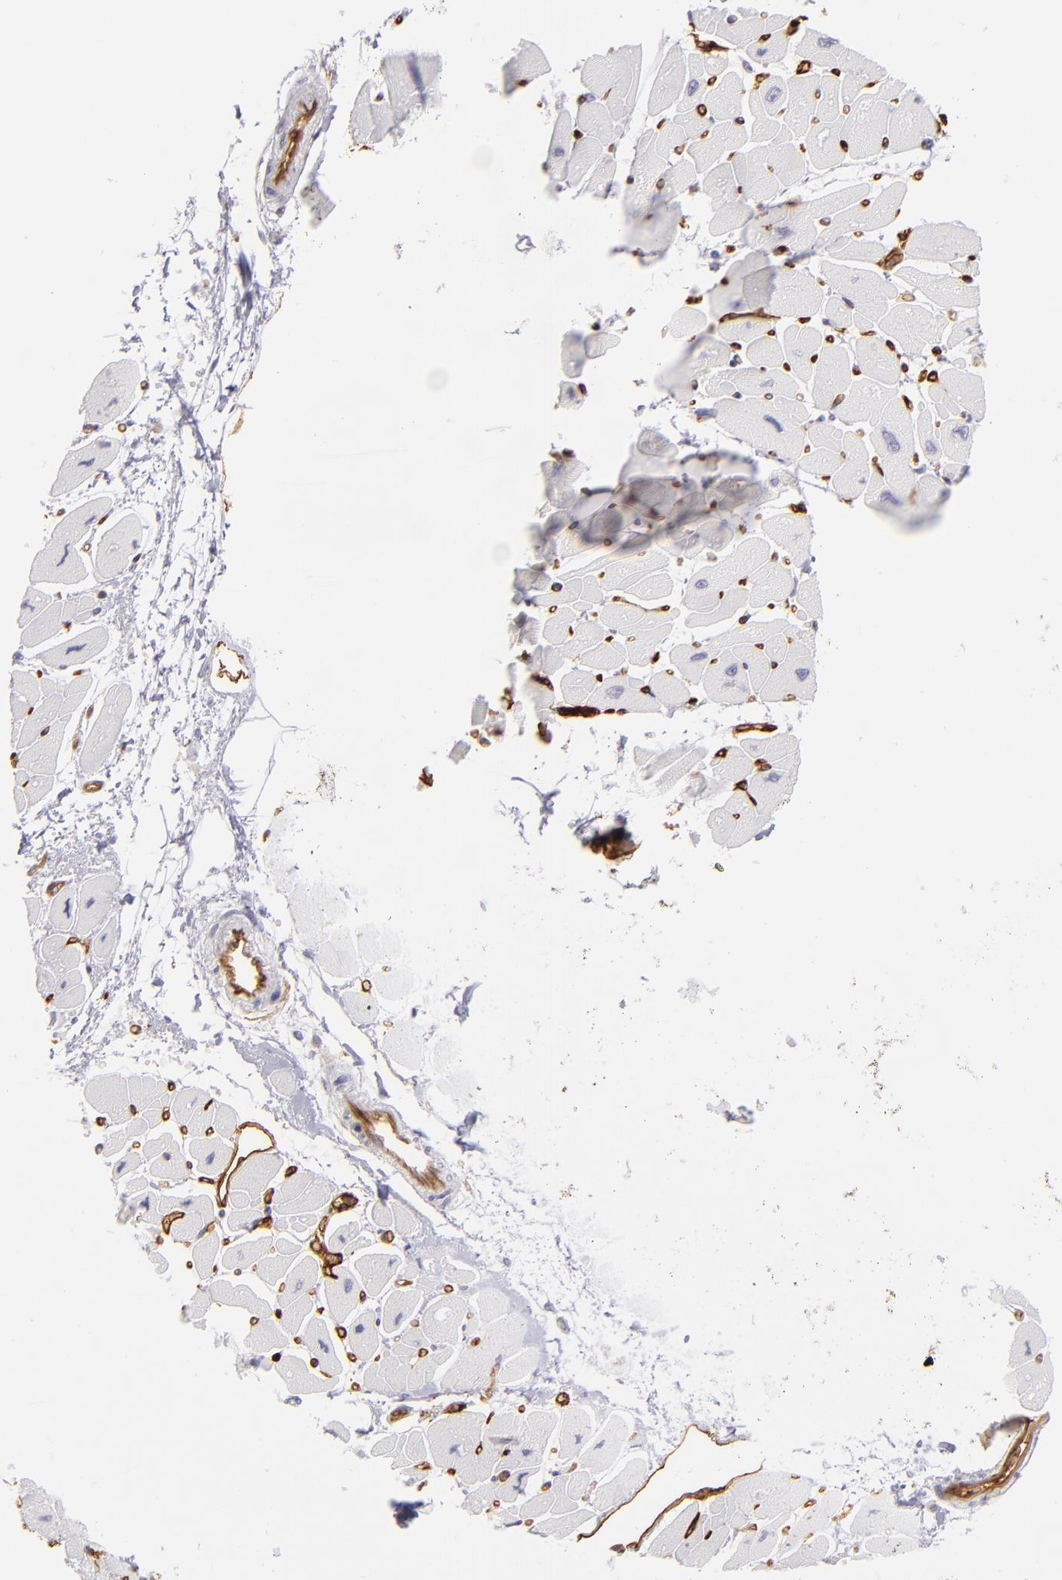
{"staining": {"intensity": "negative", "quantity": "none", "location": "none"}, "tissue": "heart muscle", "cell_type": "Cardiomyocytes", "image_type": "normal", "snomed": [{"axis": "morphology", "description": "Normal tissue, NOS"}, {"axis": "topography", "description": "Heart"}], "caption": "Cardiomyocytes show no significant protein staining in benign heart muscle. (DAB immunohistochemistry (IHC), high magnification).", "gene": "THBD", "patient": {"sex": "female", "age": 54}}